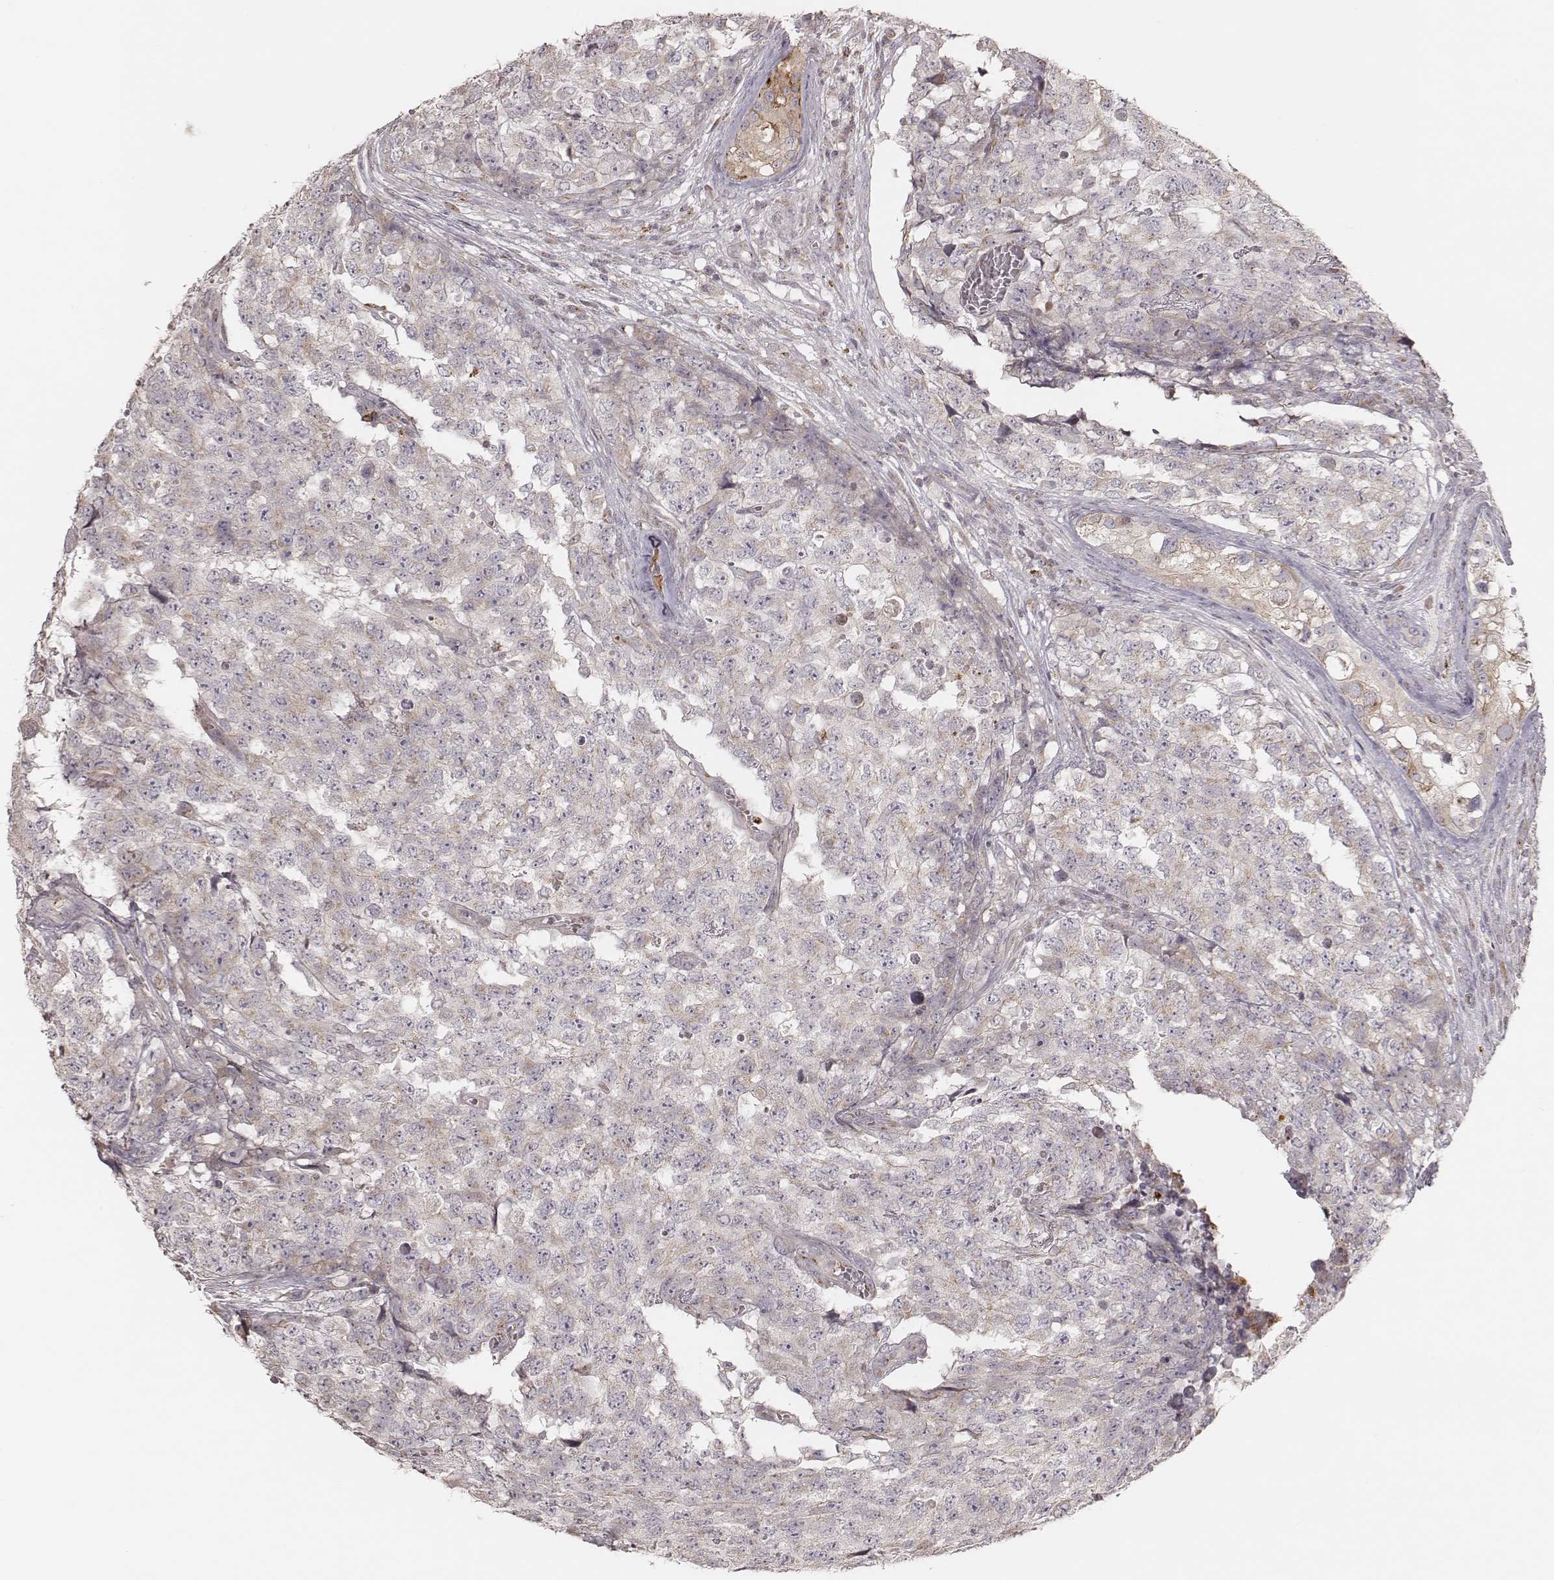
{"staining": {"intensity": "weak", "quantity": ">75%", "location": "cytoplasmic/membranous"}, "tissue": "testis cancer", "cell_type": "Tumor cells", "image_type": "cancer", "snomed": [{"axis": "morphology", "description": "Carcinoma, Embryonal, NOS"}, {"axis": "topography", "description": "Testis"}], "caption": "Immunohistochemistry (IHC) micrograph of embryonal carcinoma (testis) stained for a protein (brown), which reveals low levels of weak cytoplasmic/membranous staining in about >75% of tumor cells.", "gene": "ABCA7", "patient": {"sex": "male", "age": 23}}